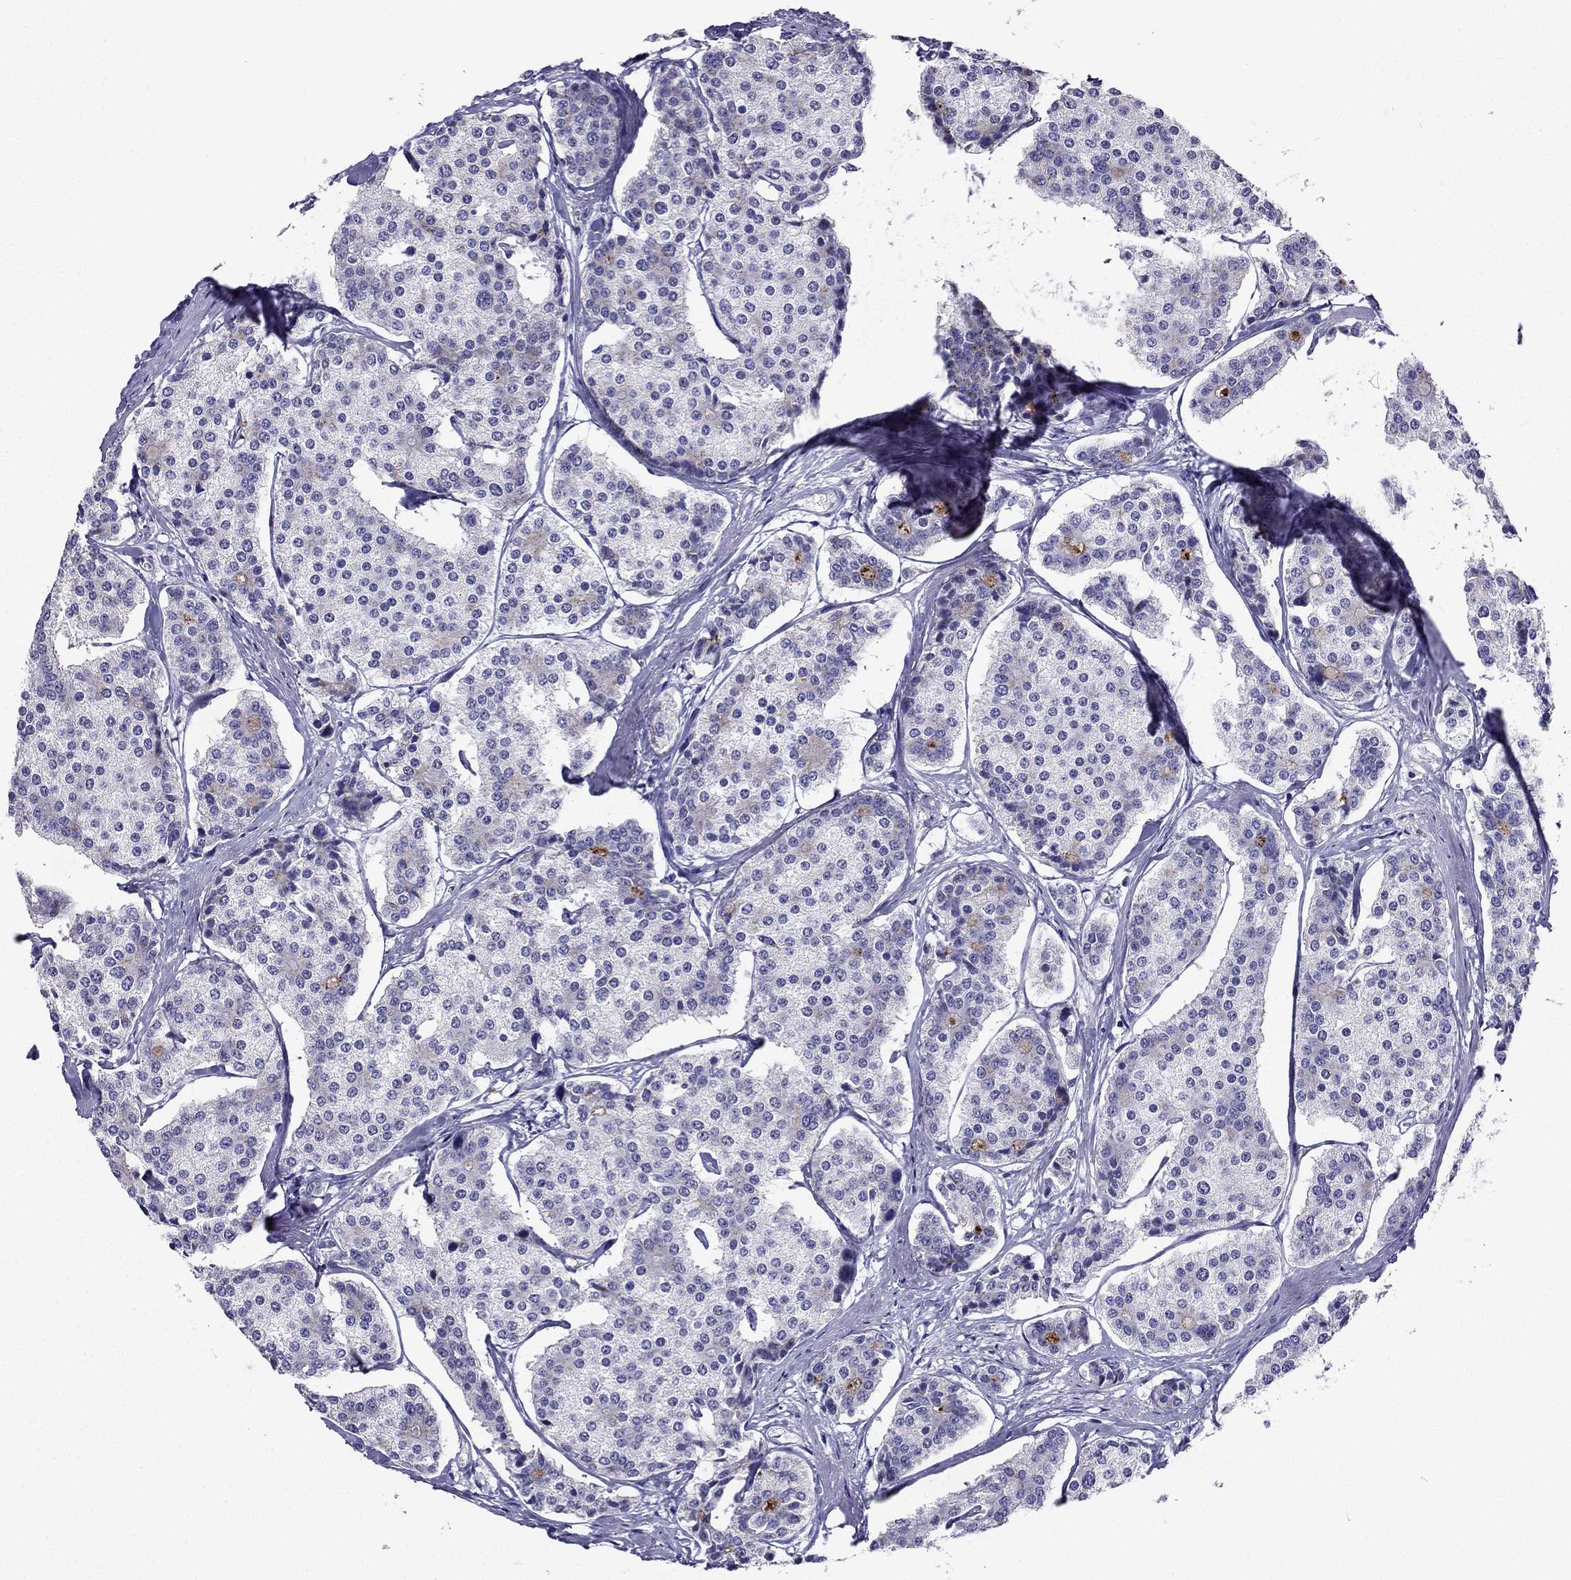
{"staining": {"intensity": "negative", "quantity": "none", "location": "none"}, "tissue": "carcinoid", "cell_type": "Tumor cells", "image_type": "cancer", "snomed": [{"axis": "morphology", "description": "Carcinoid, malignant, NOS"}, {"axis": "topography", "description": "Small intestine"}], "caption": "Carcinoid stained for a protein using IHC exhibits no staining tumor cells.", "gene": "PTH", "patient": {"sex": "female", "age": 65}}